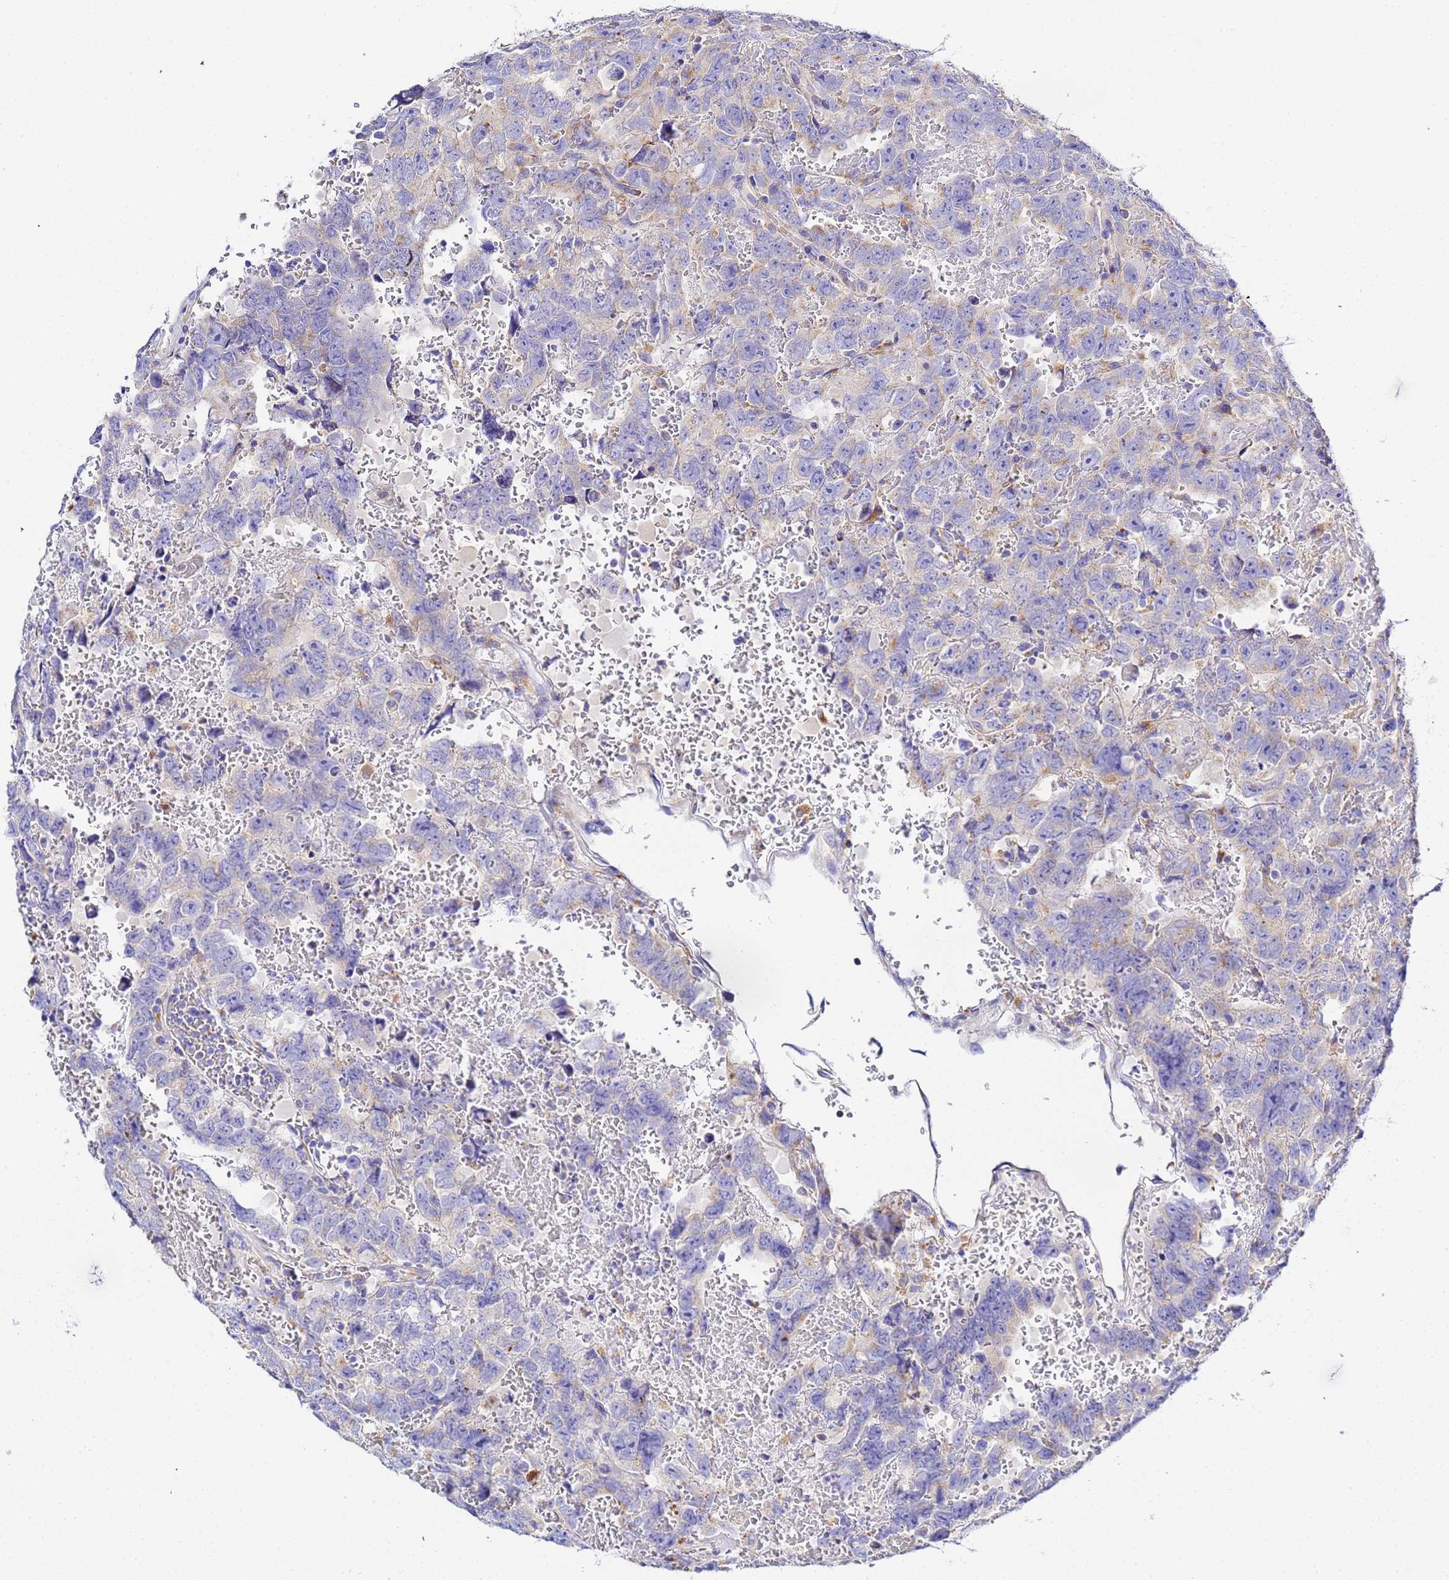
{"staining": {"intensity": "weak", "quantity": "<25%", "location": "cytoplasmic/membranous"}, "tissue": "testis cancer", "cell_type": "Tumor cells", "image_type": "cancer", "snomed": [{"axis": "morphology", "description": "Carcinoma, Embryonal, NOS"}, {"axis": "topography", "description": "Testis"}], "caption": "Immunohistochemistry photomicrograph of human testis embryonal carcinoma stained for a protein (brown), which reveals no staining in tumor cells. (DAB immunohistochemistry visualized using brightfield microscopy, high magnification).", "gene": "VTI1B", "patient": {"sex": "male", "age": 45}}